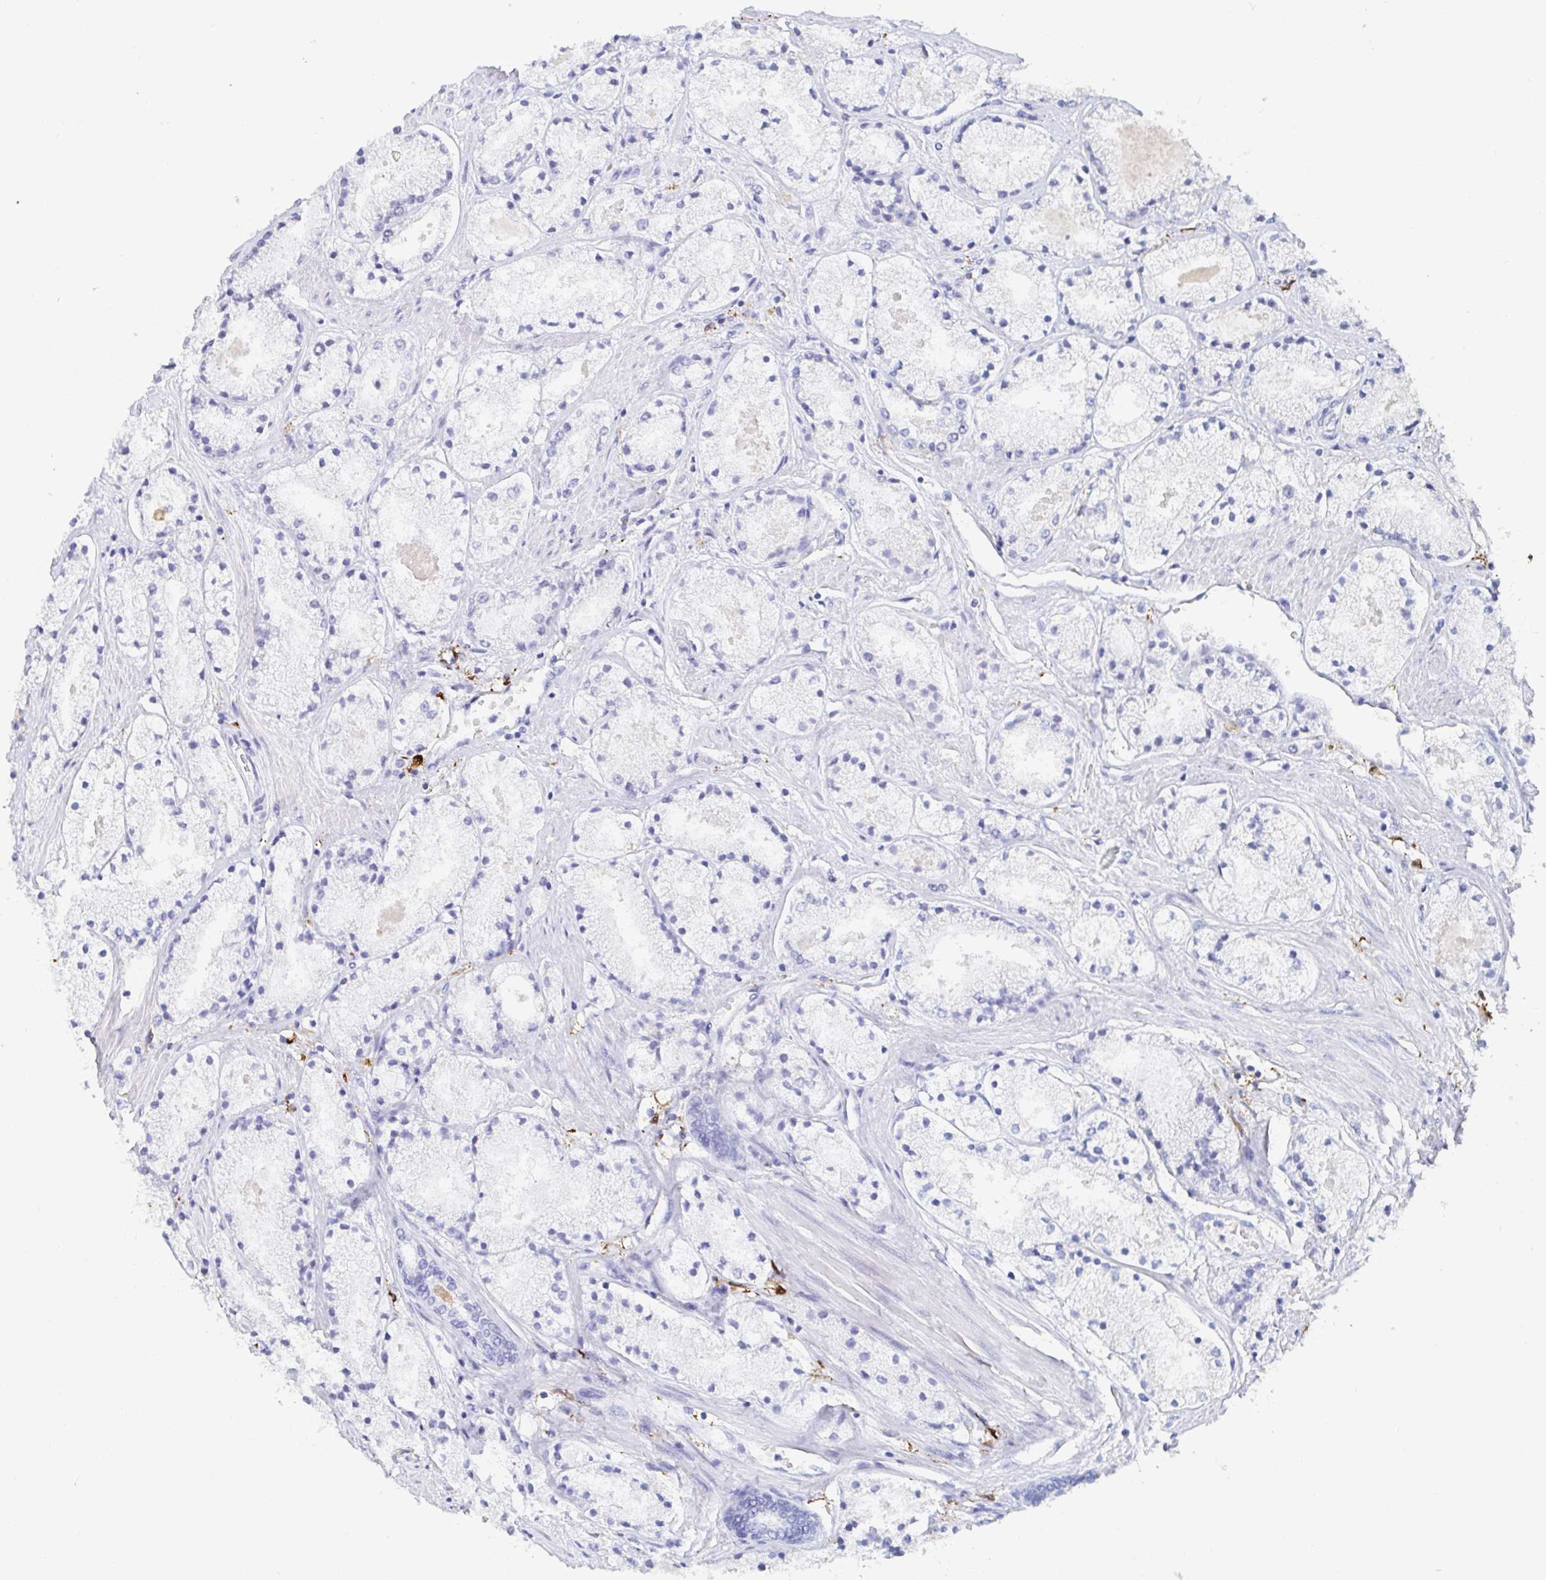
{"staining": {"intensity": "negative", "quantity": "none", "location": "none"}, "tissue": "prostate cancer", "cell_type": "Tumor cells", "image_type": "cancer", "snomed": [{"axis": "morphology", "description": "Adenocarcinoma, High grade"}, {"axis": "topography", "description": "Prostate"}], "caption": "Immunohistochemical staining of prostate cancer reveals no significant expression in tumor cells.", "gene": "OR2A4", "patient": {"sex": "male", "age": 63}}